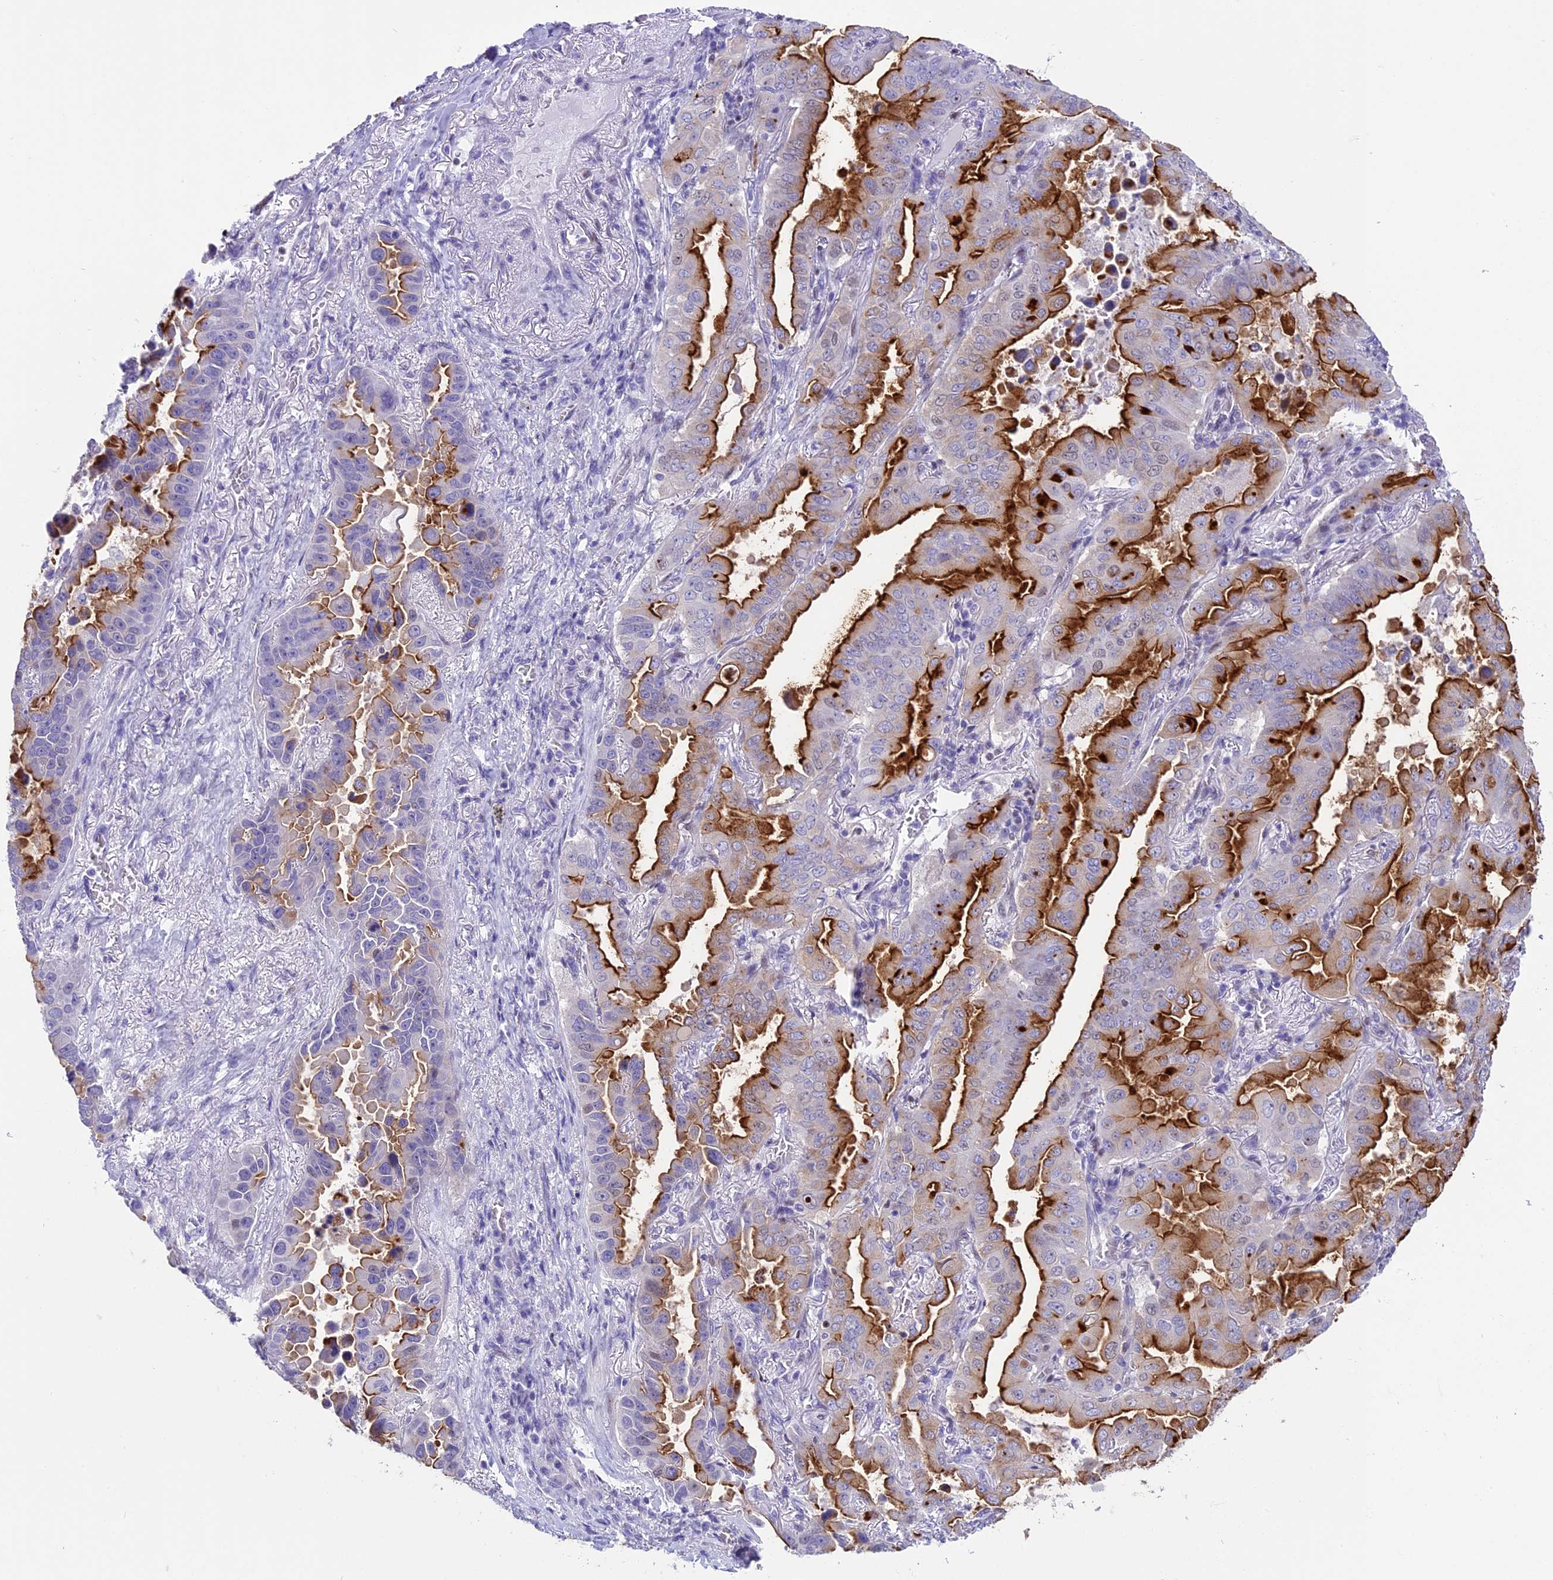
{"staining": {"intensity": "strong", "quantity": "25%-75%", "location": "cytoplasmic/membranous"}, "tissue": "lung cancer", "cell_type": "Tumor cells", "image_type": "cancer", "snomed": [{"axis": "morphology", "description": "Adenocarcinoma, NOS"}, {"axis": "topography", "description": "Lung"}], "caption": "Lung cancer tissue shows strong cytoplasmic/membranous staining in approximately 25%-75% of tumor cells", "gene": "SPIRE2", "patient": {"sex": "male", "age": 64}}